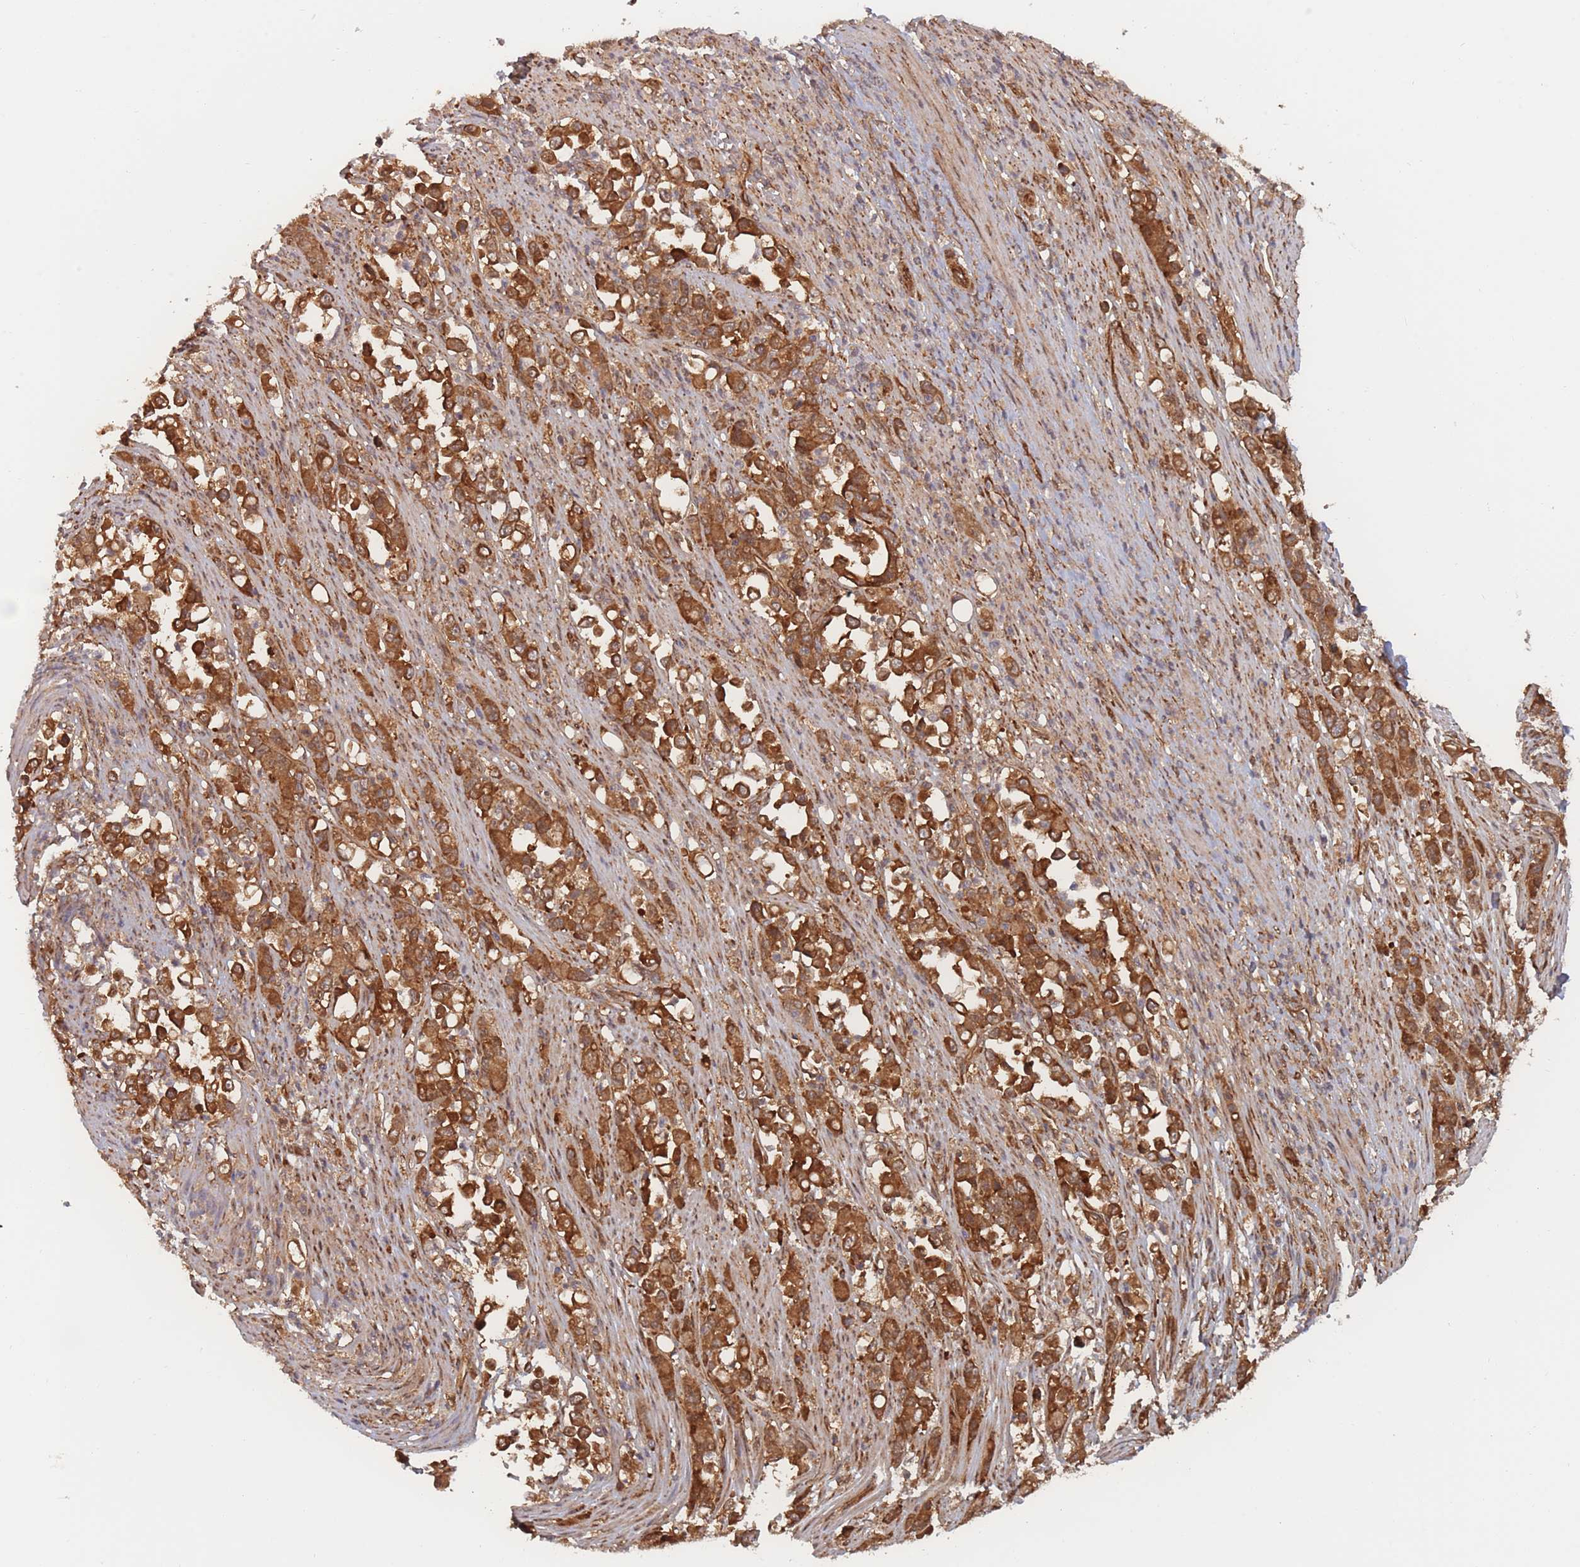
{"staining": {"intensity": "strong", "quantity": ">75%", "location": "cytoplasmic/membranous"}, "tissue": "stomach cancer", "cell_type": "Tumor cells", "image_type": "cancer", "snomed": [{"axis": "morphology", "description": "Normal tissue, NOS"}, {"axis": "morphology", "description": "Adenocarcinoma, NOS"}, {"axis": "topography", "description": "Stomach"}], "caption": "Immunohistochemistry (IHC) (DAB) staining of stomach cancer (adenocarcinoma) demonstrates strong cytoplasmic/membranous protein staining in approximately >75% of tumor cells. The protein is shown in brown color, while the nuclei are stained blue.", "gene": "PODXL2", "patient": {"sex": "female", "age": 79}}